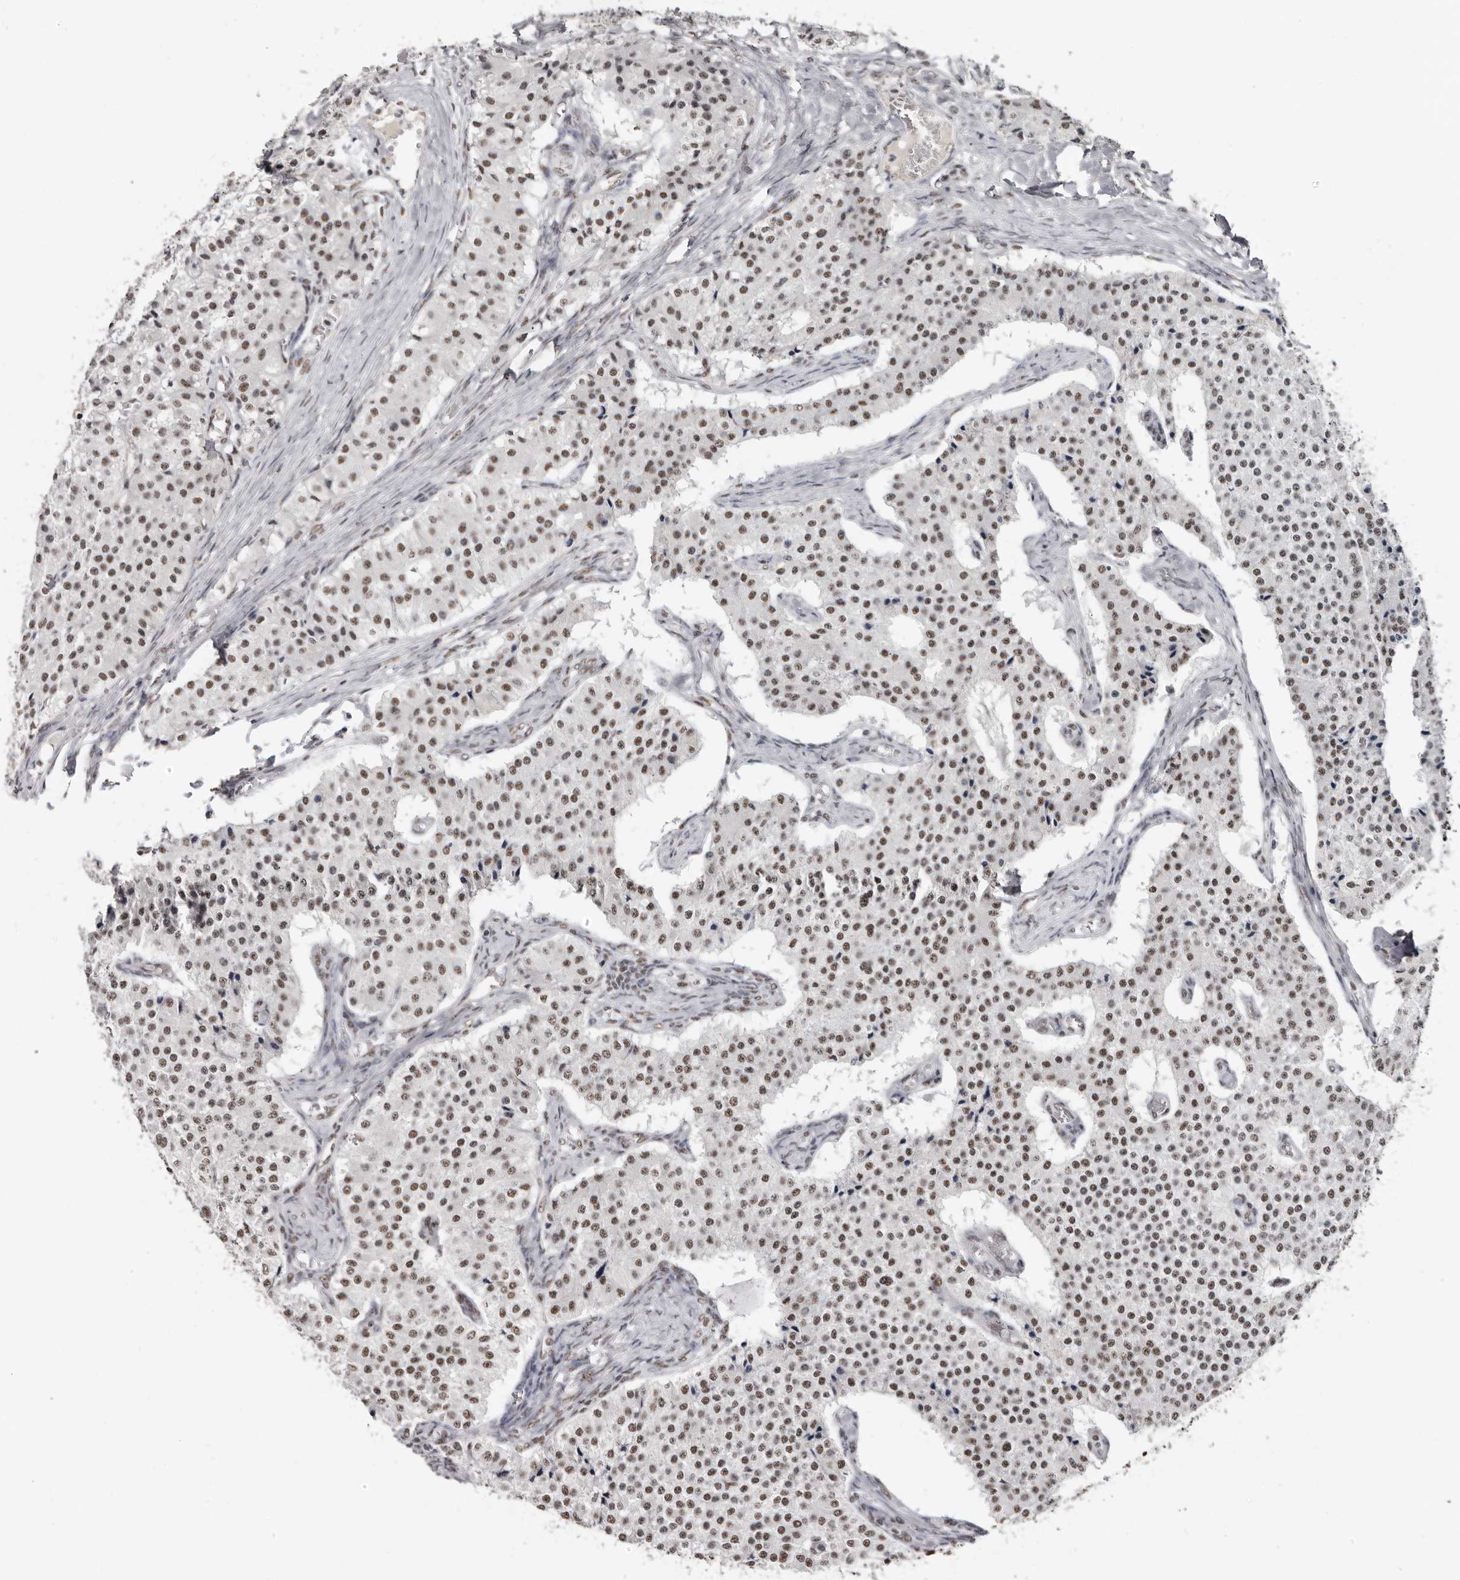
{"staining": {"intensity": "moderate", "quantity": ">75%", "location": "nuclear"}, "tissue": "carcinoid", "cell_type": "Tumor cells", "image_type": "cancer", "snomed": [{"axis": "morphology", "description": "Carcinoid, malignant, NOS"}, {"axis": "topography", "description": "Colon"}], "caption": "A micrograph of human carcinoid stained for a protein shows moderate nuclear brown staining in tumor cells.", "gene": "SCAF4", "patient": {"sex": "female", "age": 52}}